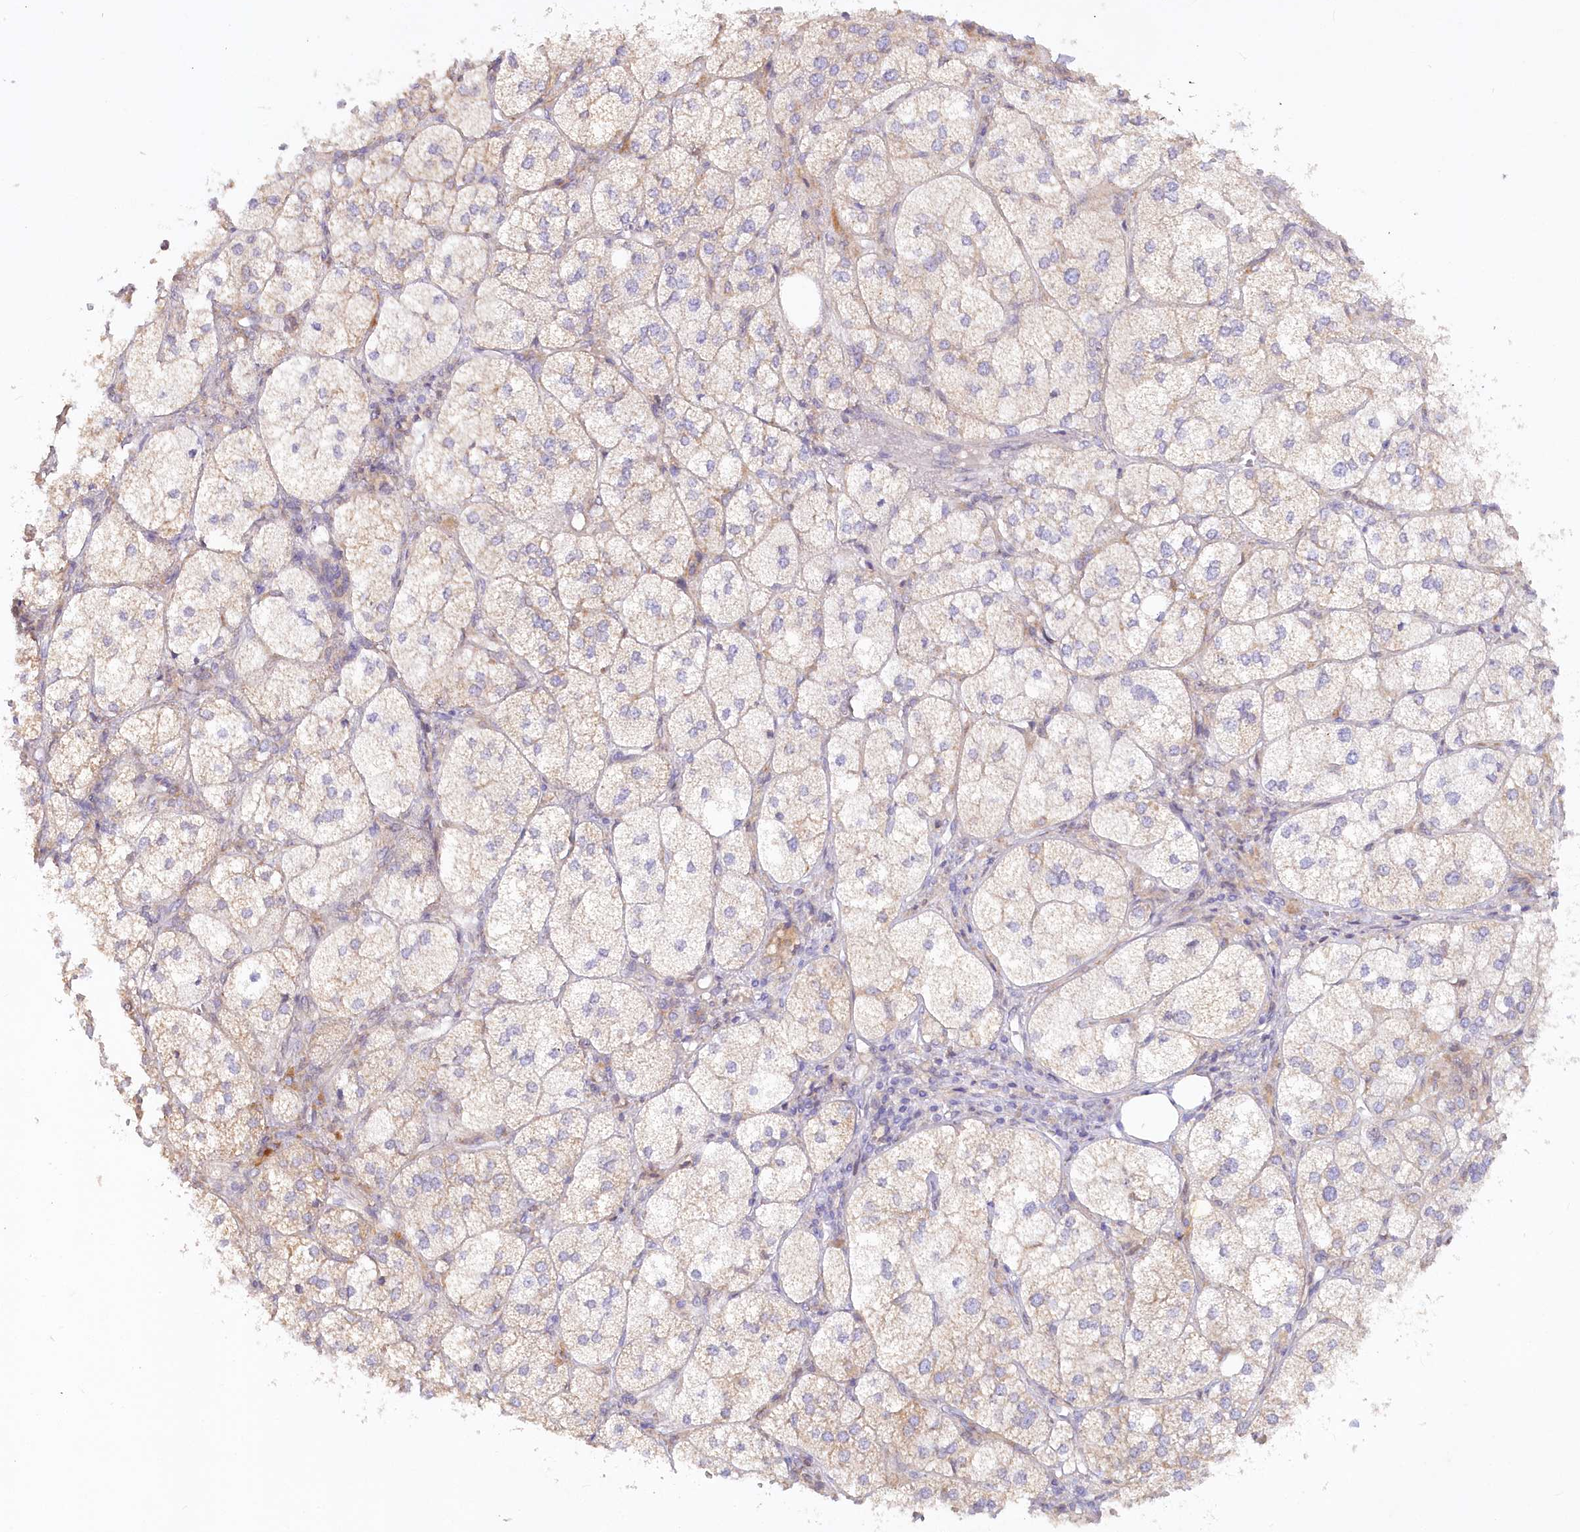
{"staining": {"intensity": "moderate", "quantity": "25%-75%", "location": "cytoplasmic/membranous"}, "tissue": "adrenal gland", "cell_type": "Glandular cells", "image_type": "normal", "snomed": [{"axis": "morphology", "description": "Normal tissue, NOS"}, {"axis": "topography", "description": "Adrenal gland"}], "caption": "Glandular cells reveal moderate cytoplasmic/membranous expression in about 25%-75% of cells in unremarkable adrenal gland. The protein is stained brown, and the nuclei are stained in blue (DAB (3,3'-diaminobenzidine) IHC with brightfield microscopy, high magnification).", "gene": "PAIP2", "patient": {"sex": "female", "age": 61}}